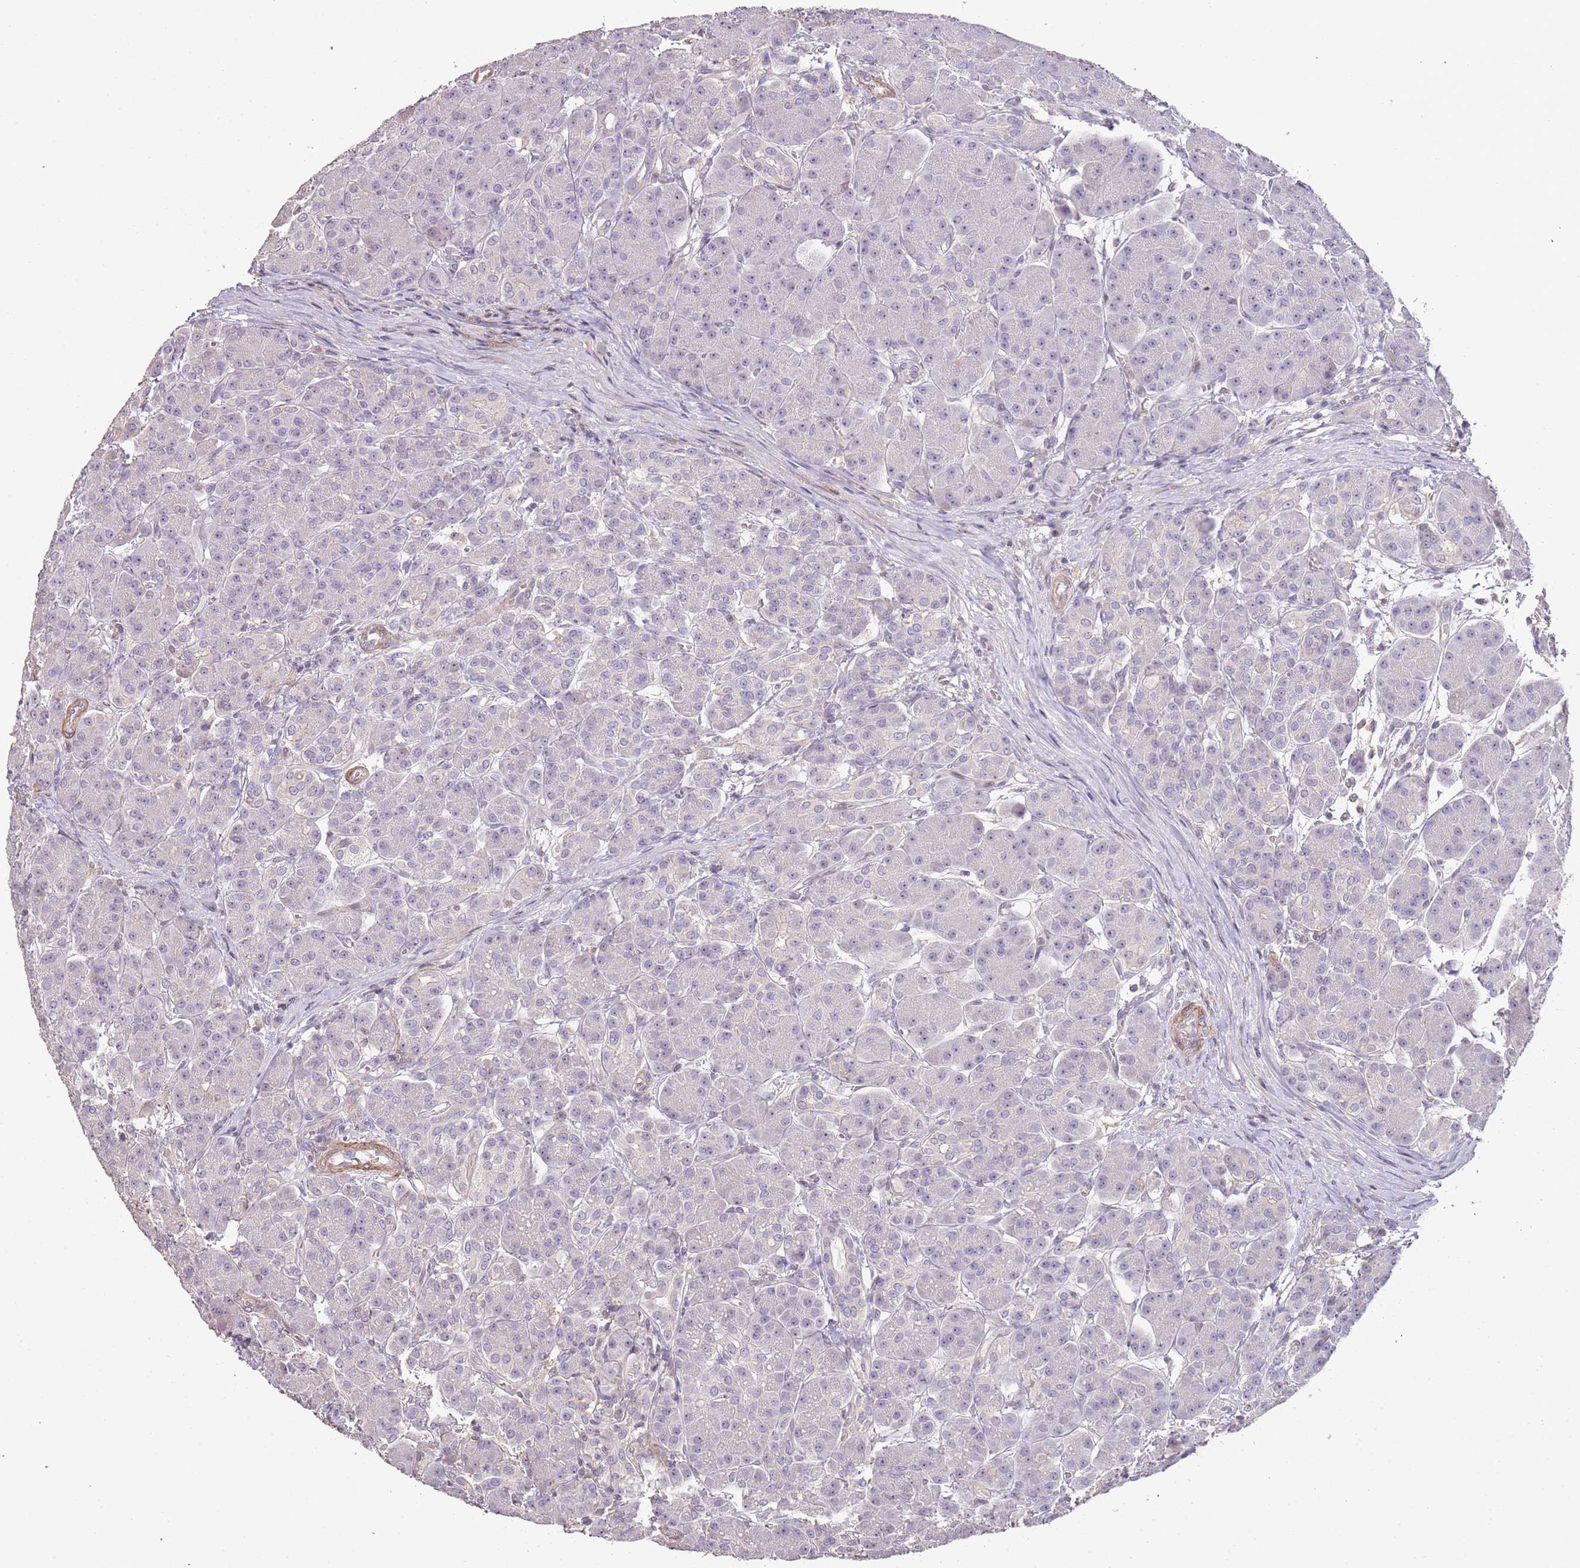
{"staining": {"intensity": "negative", "quantity": "none", "location": "none"}, "tissue": "pancreas", "cell_type": "Exocrine glandular cells", "image_type": "normal", "snomed": [{"axis": "morphology", "description": "Normal tissue, NOS"}, {"axis": "topography", "description": "Pancreas"}], "caption": "Immunohistochemistry photomicrograph of unremarkable pancreas stained for a protein (brown), which reveals no expression in exocrine glandular cells.", "gene": "ADTRP", "patient": {"sex": "male", "age": 63}}